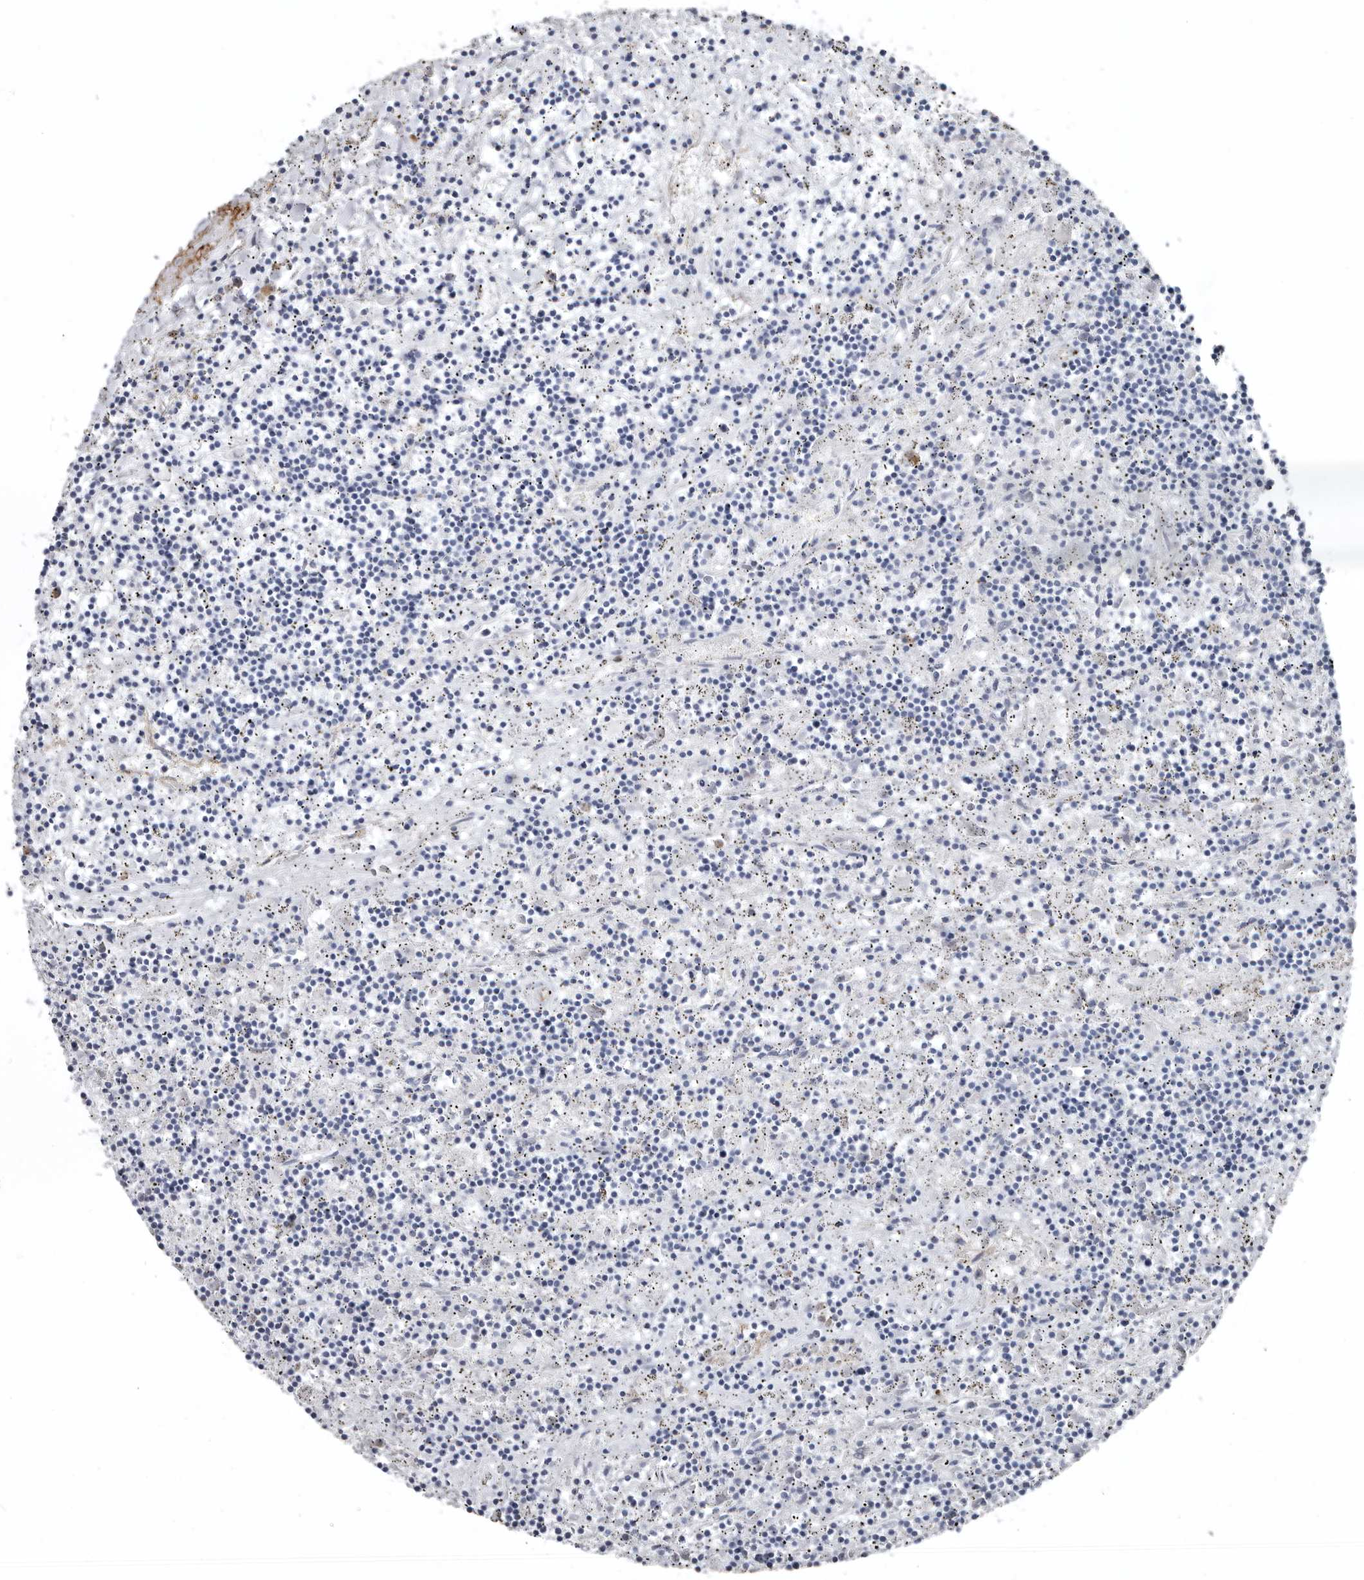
{"staining": {"intensity": "negative", "quantity": "none", "location": "none"}, "tissue": "lymphoma", "cell_type": "Tumor cells", "image_type": "cancer", "snomed": [{"axis": "morphology", "description": "Malignant lymphoma, non-Hodgkin's type, Low grade"}, {"axis": "topography", "description": "Spleen"}], "caption": "Immunohistochemistry (IHC) of human lymphoma exhibits no positivity in tumor cells.", "gene": "ZNF114", "patient": {"sex": "male", "age": 76}}